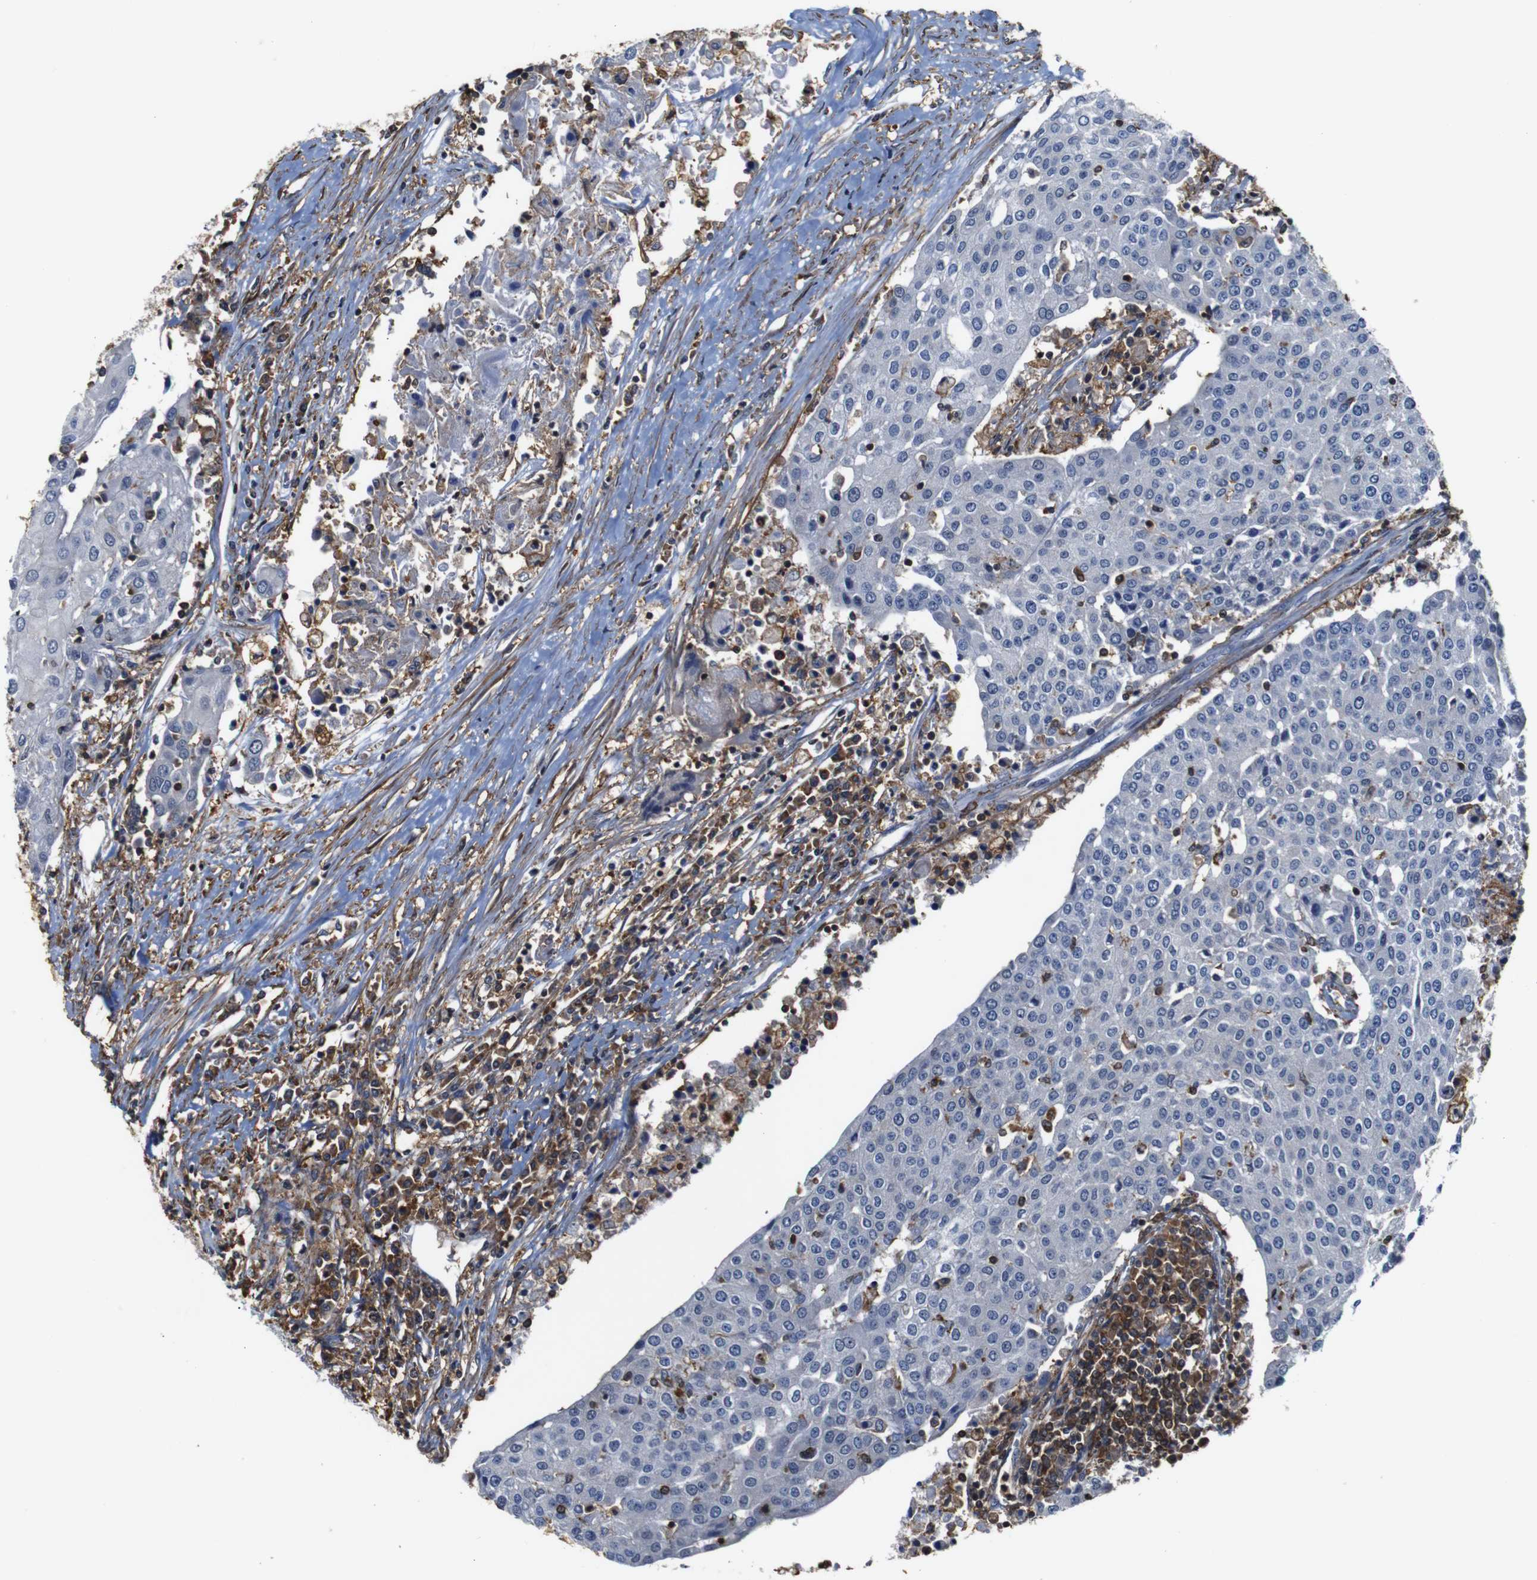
{"staining": {"intensity": "negative", "quantity": "none", "location": "none"}, "tissue": "urothelial cancer", "cell_type": "Tumor cells", "image_type": "cancer", "snomed": [{"axis": "morphology", "description": "Urothelial carcinoma, High grade"}, {"axis": "topography", "description": "Urinary bladder"}], "caption": "Tumor cells are negative for protein expression in human high-grade urothelial carcinoma.", "gene": "PI4KA", "patient": {"sex": "female", "age": 85}}